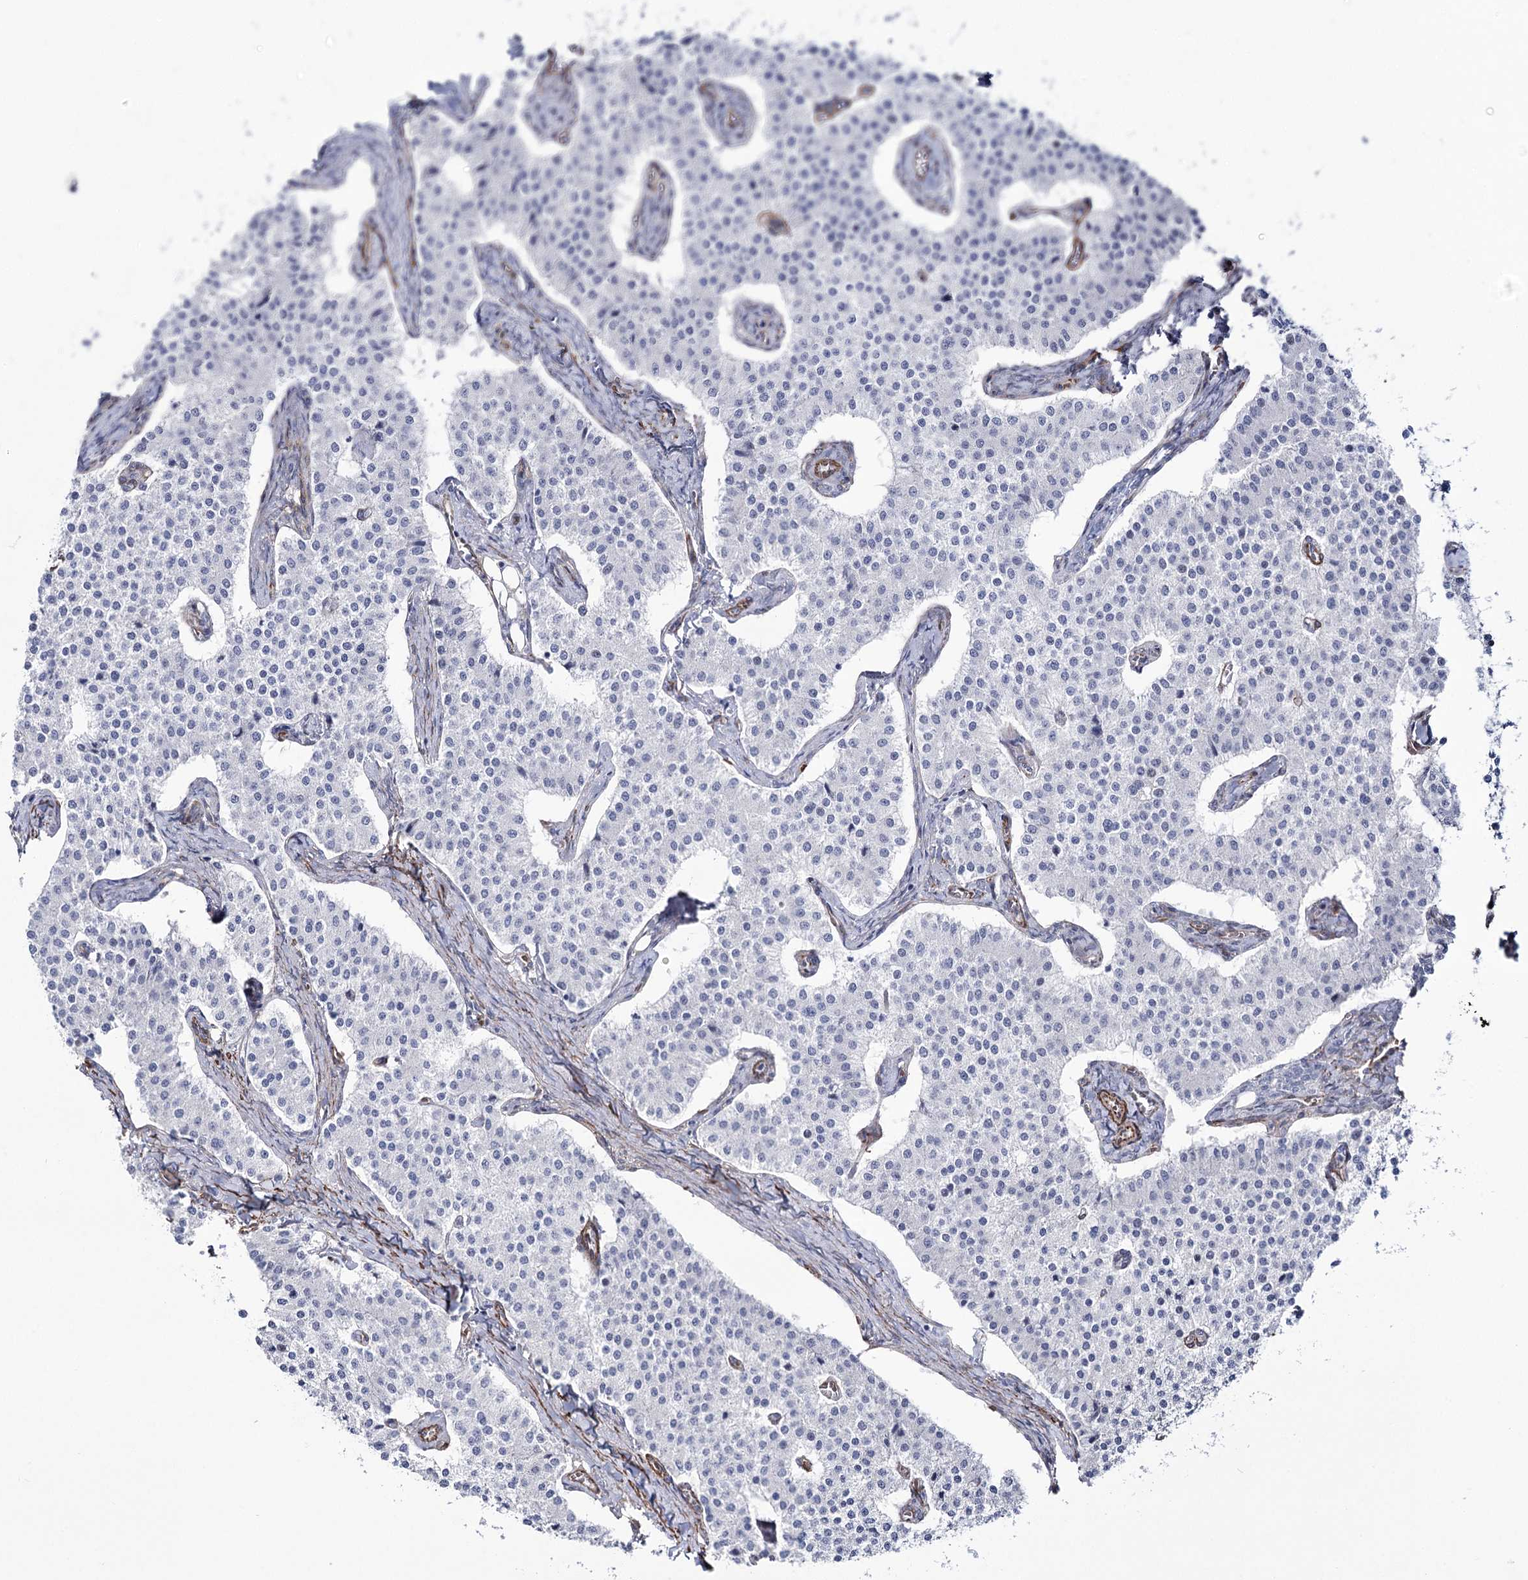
{"staining": {"intensity": "negative", "quantity": "none", "location": "none"}, "tissue": "carcinoid", "cell_type": "Tumor cells", "image_type": "cancer", "snomed": [{"axis": "morphology", "description": "Carcinoid, malignant, NOS"}, {"axis": "topography", "description": "Colon"}], "caption": "This is a image of immunohistochemistry (IHC) staining of carcinoid, which shows no positivity in tumor cells. Brightfield microscopy of immunohistochemistry stained with DAB (brown) and hematoxylin (blue), captured at high magnification.", "gene": "ARHGAP20", "patient": {"sex": "female", "age": 52}}